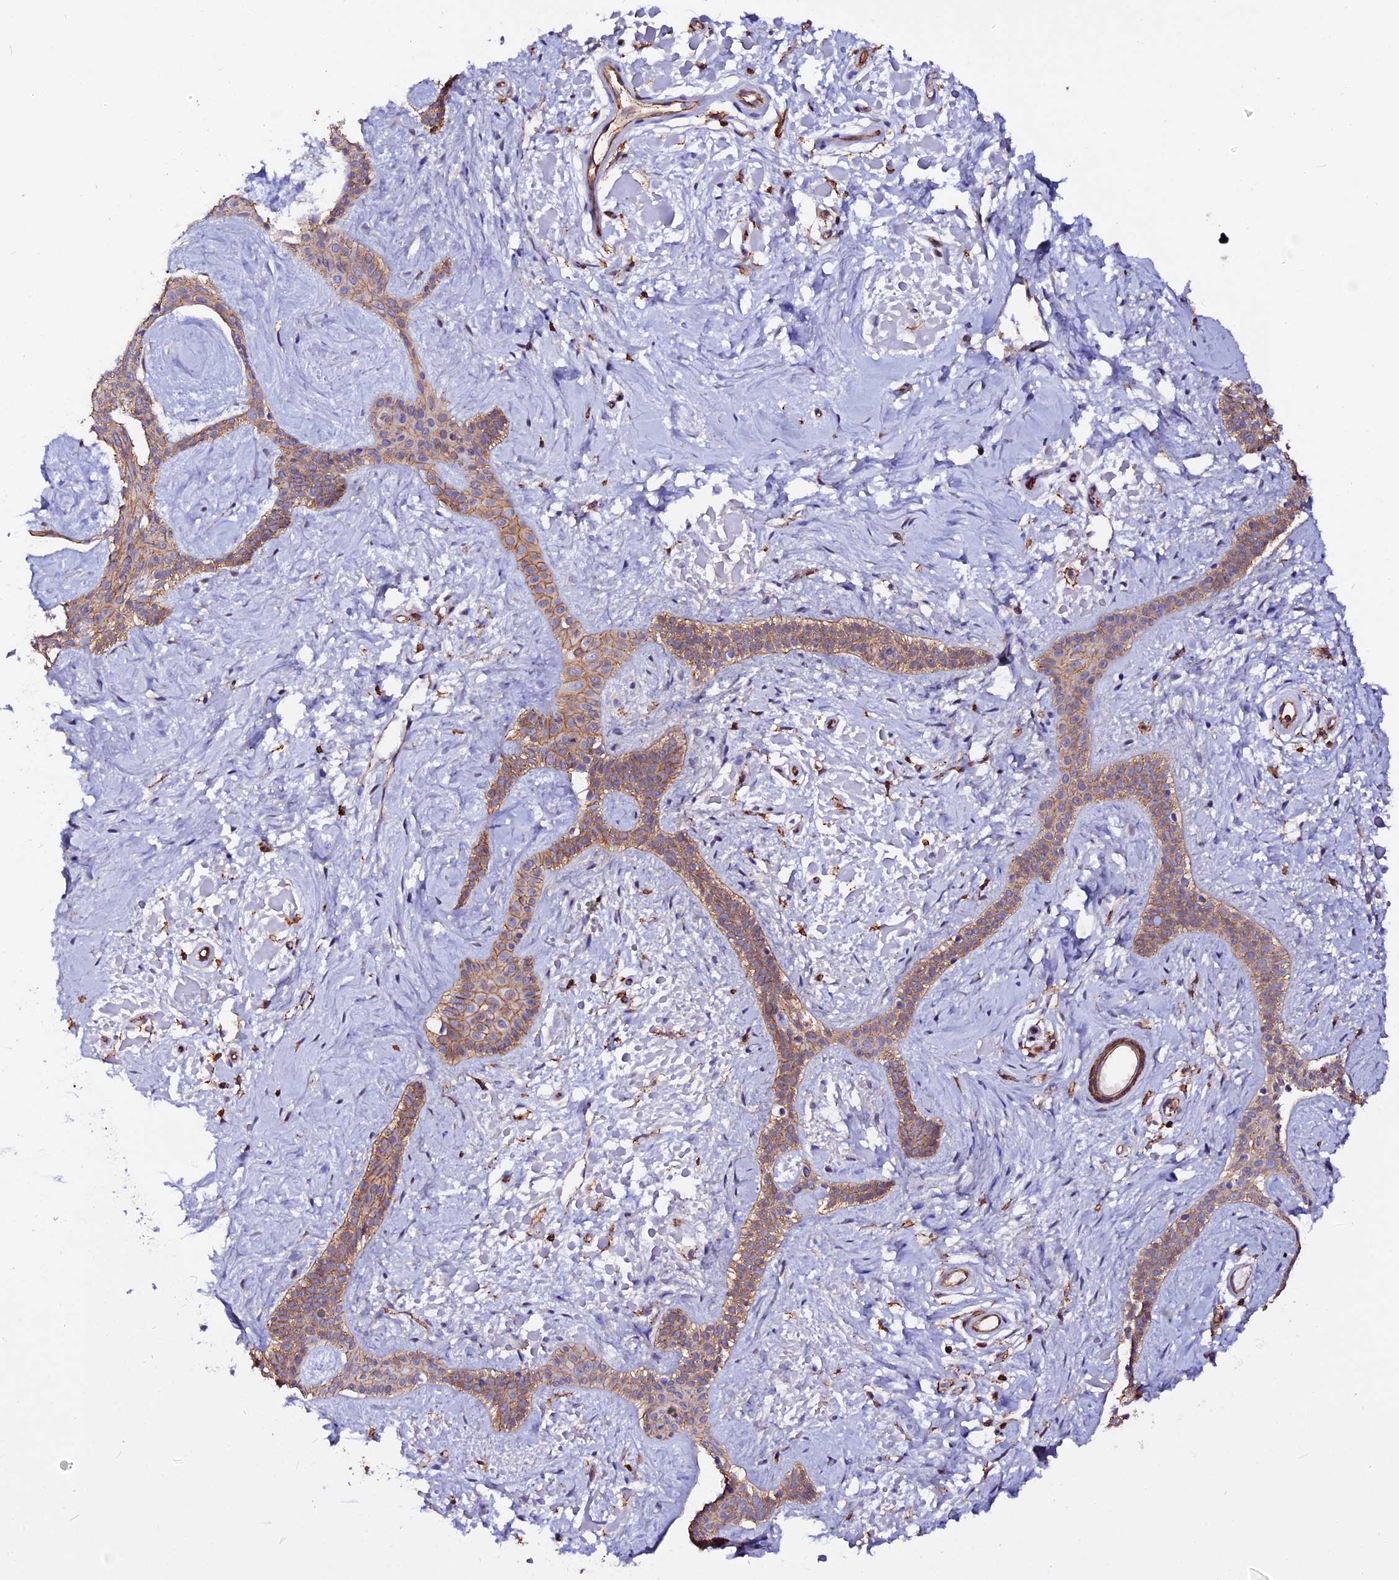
{"staining": {"intensity": "moderate", "quantity": ">75%", "location": "cytoplasmic/membranous"}, "tissue": "skin cancer", "cell_type": "Tumor cells", "image_type": "cancer", "snomed": [{"axis": "morphology", "description": "Basal cell carcinoma"}, {"axis": "topography", "description": "Skin"}], "caption": "Skin cancer (basal cell carcinoma) was stained to show a protein in brown. There is medium levels of moderate cytoplasmic/membranous expression in about >75% of tumor cells.", "gene": "USP17L15", "patient": {"sex": "male", "age": 78}}